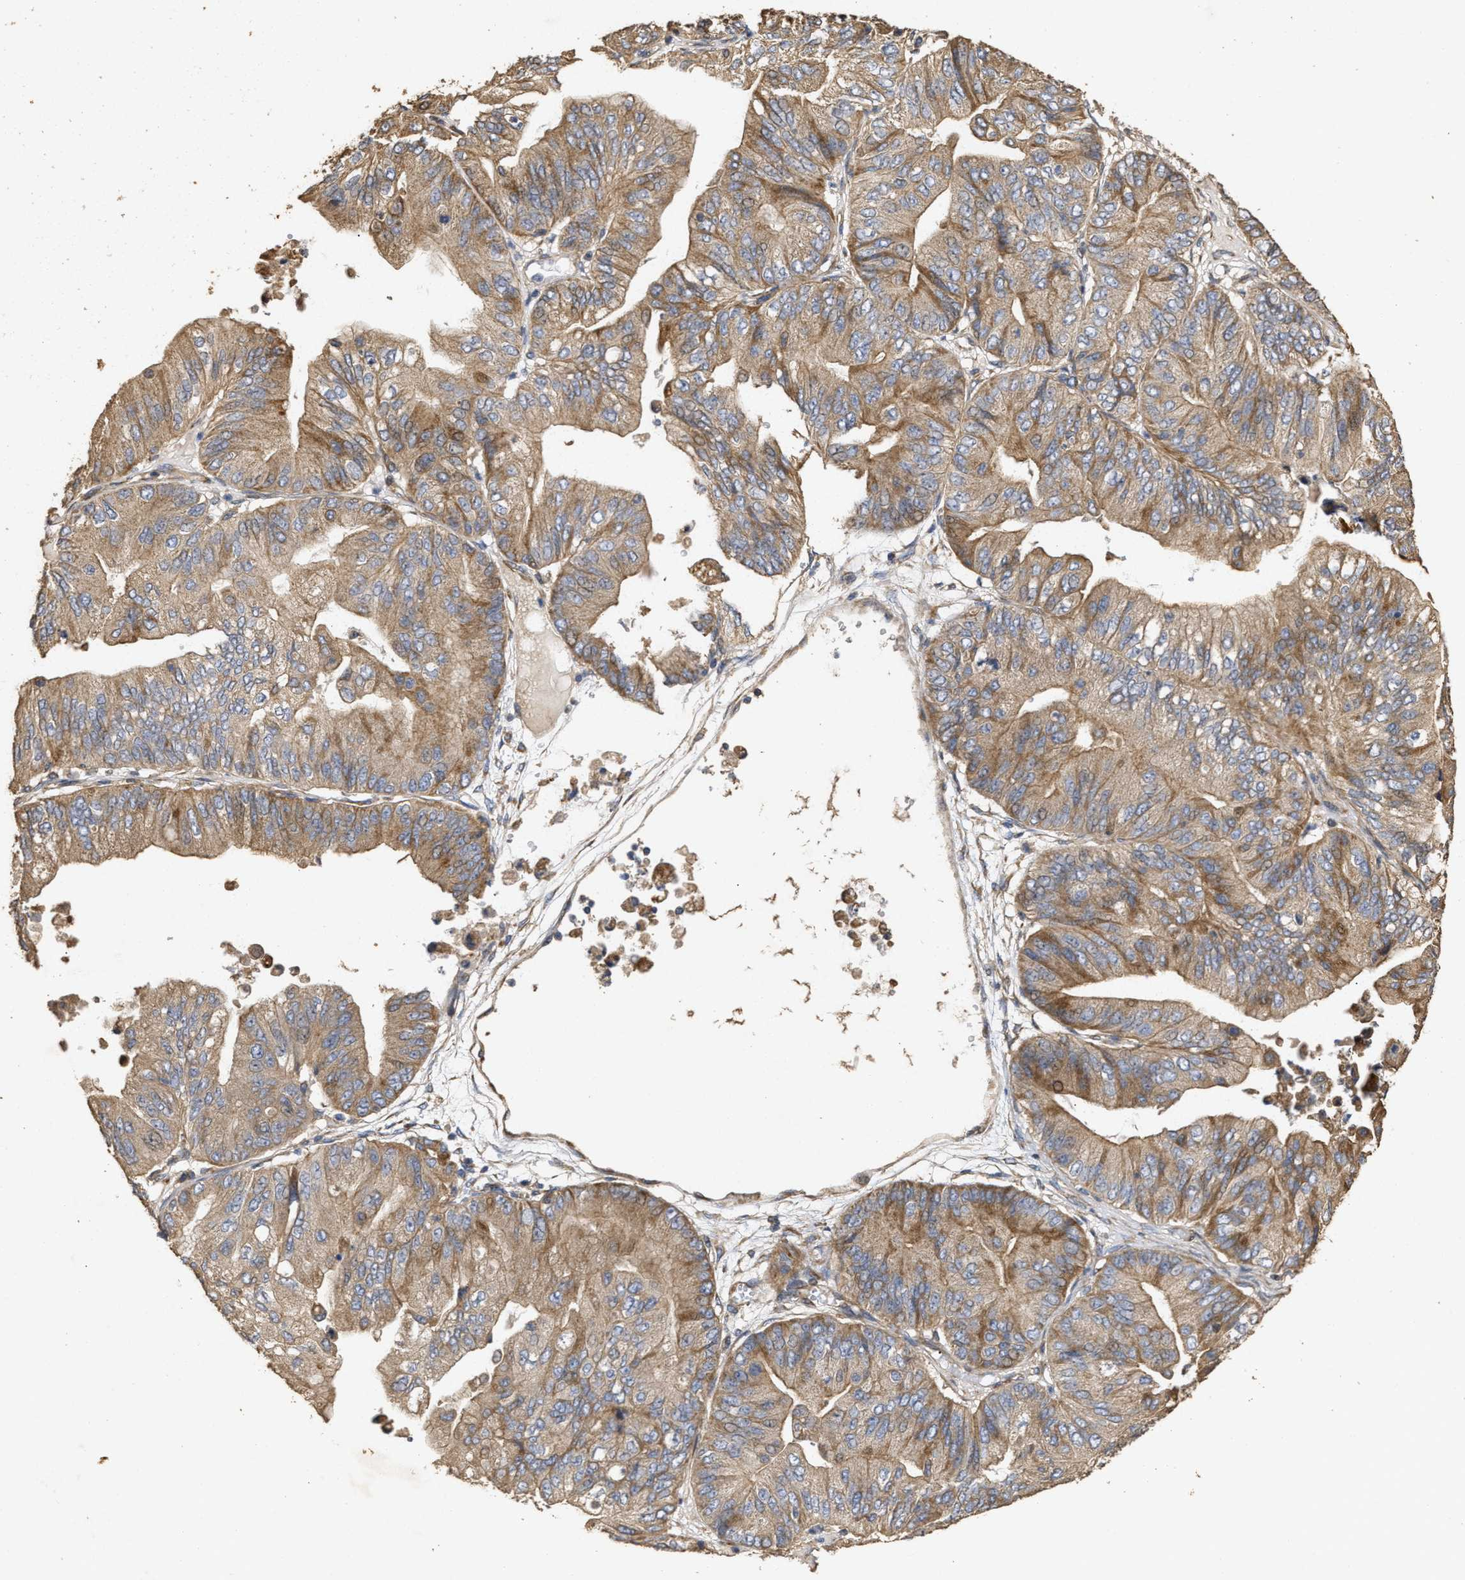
{"staining": {"intensity": "moderate", "quantity": ">75%", "location": "cytoplasmic/membranous"}, "tissue": "ovarian cancer", "cell_type": "Tumor cells", "image_type": "cancer", "snomed": [{"axis": "morphology", "description": "Cystadenocarcinoma, mucinous, NOS"}, {"axis": "topography", "description": "Ovary"}], "caption": "The histopathology image exhibits a brown stain indicating the presence of a protein in the cytoplasmic/membranous of tumor cells in mucinous cystadenocarcinoma (ovarian).", "gene": "NAV1", "patient": {"sex": "female", "age": 61}}